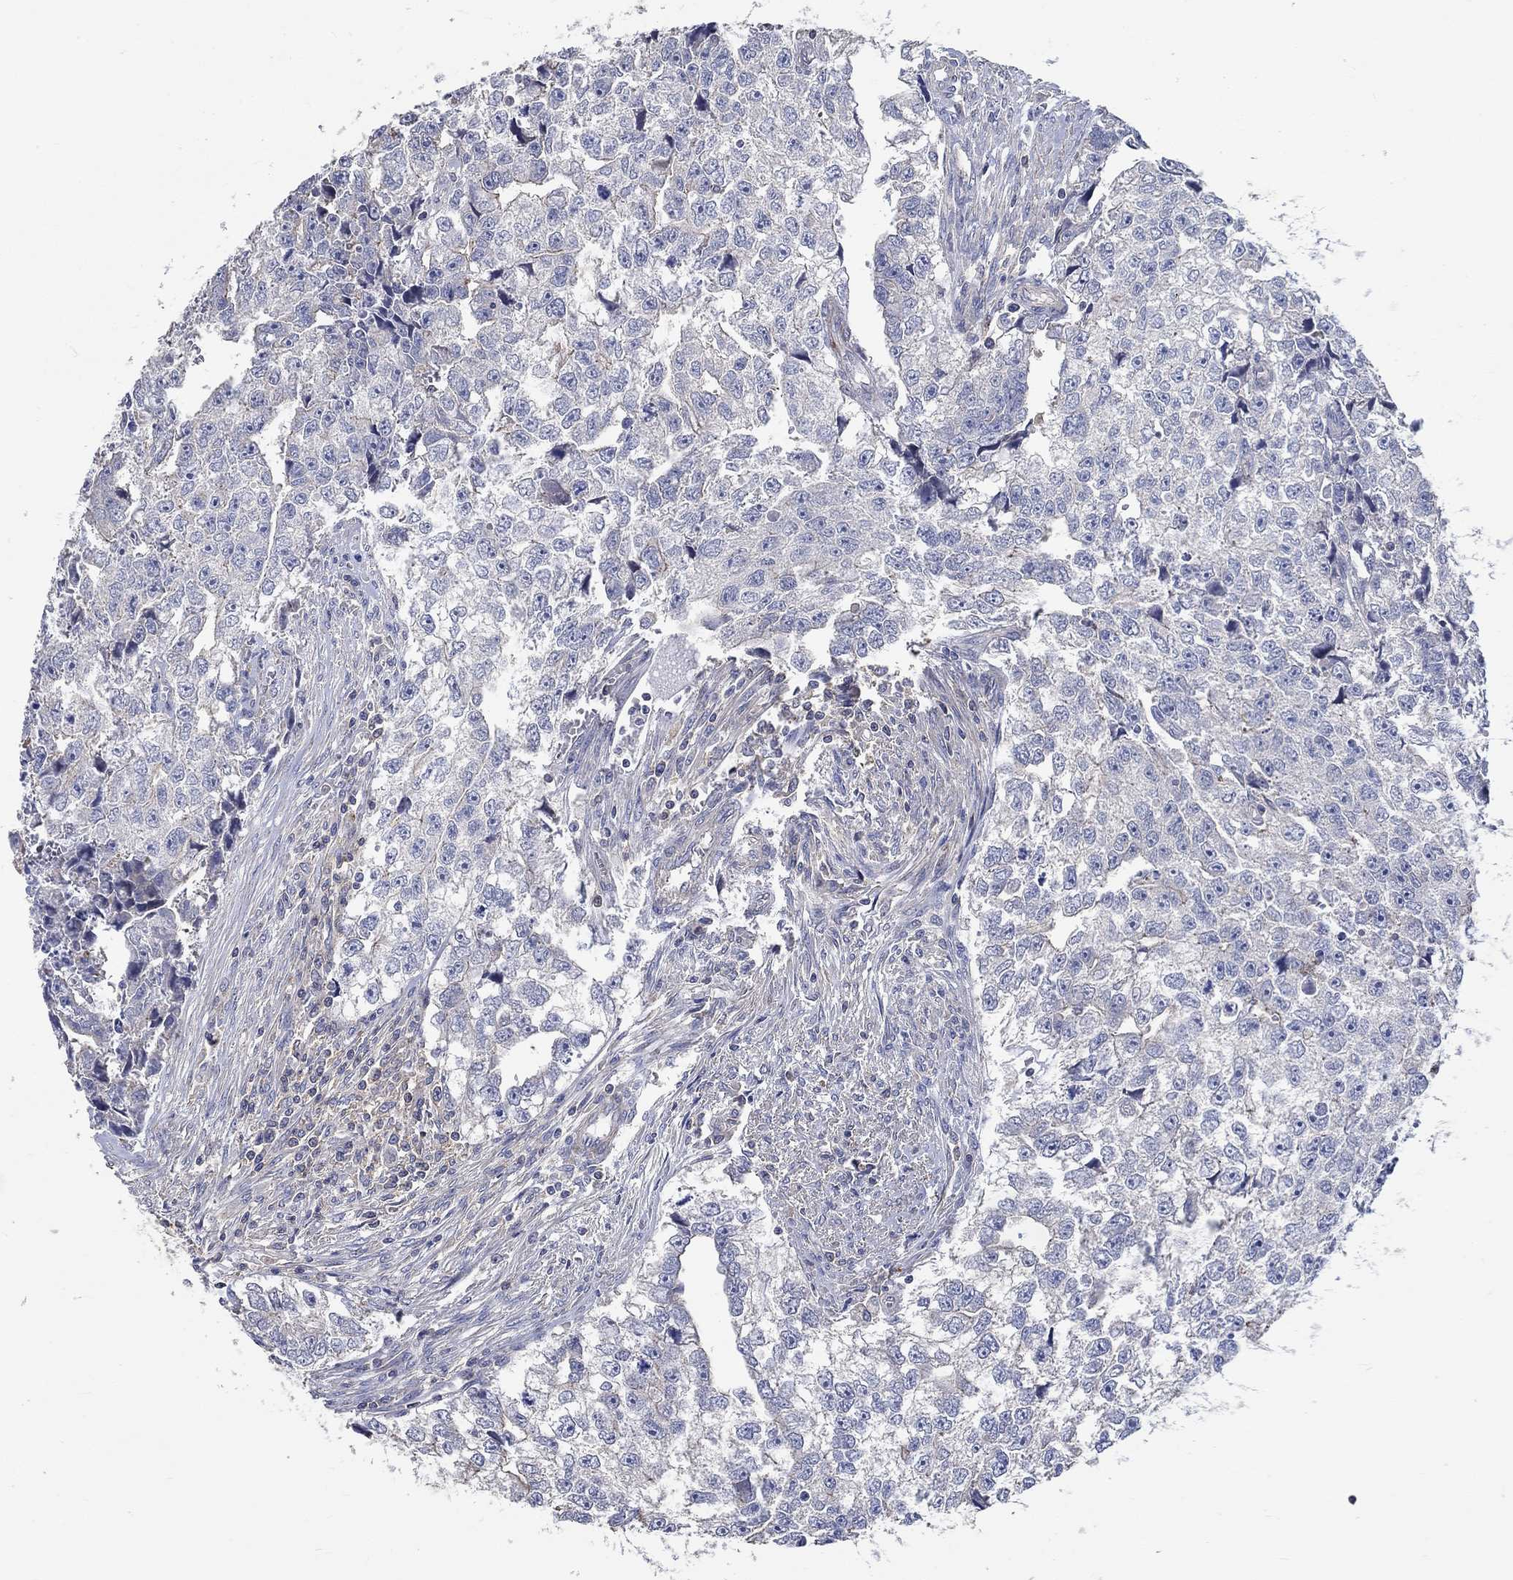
{"staining": {"intensity": "negative", "quantity": "none", "location": "none"}, "tissue": "testis cancer", "cell_type": "Tumor cells", "image_type": "cancer", "snomed": [{"axis": "morphology", "description": "Carcinoma, Embryonal, NOS"}, {"axis": "morphology", "description": "Teratoma, malignant, NOS"}, {"axis": "topography", "description": "Testis"}], "caption": "A photomicrograph of teratoma (malignant) (testis) stained for a protein displays no brown staining in tumor cells. (DAB (3,3'-diaminobenzidine) IHC, high magnification).", "gene": "TNFAIP8L3", "patient": {"sex": "male", "age": 44}}